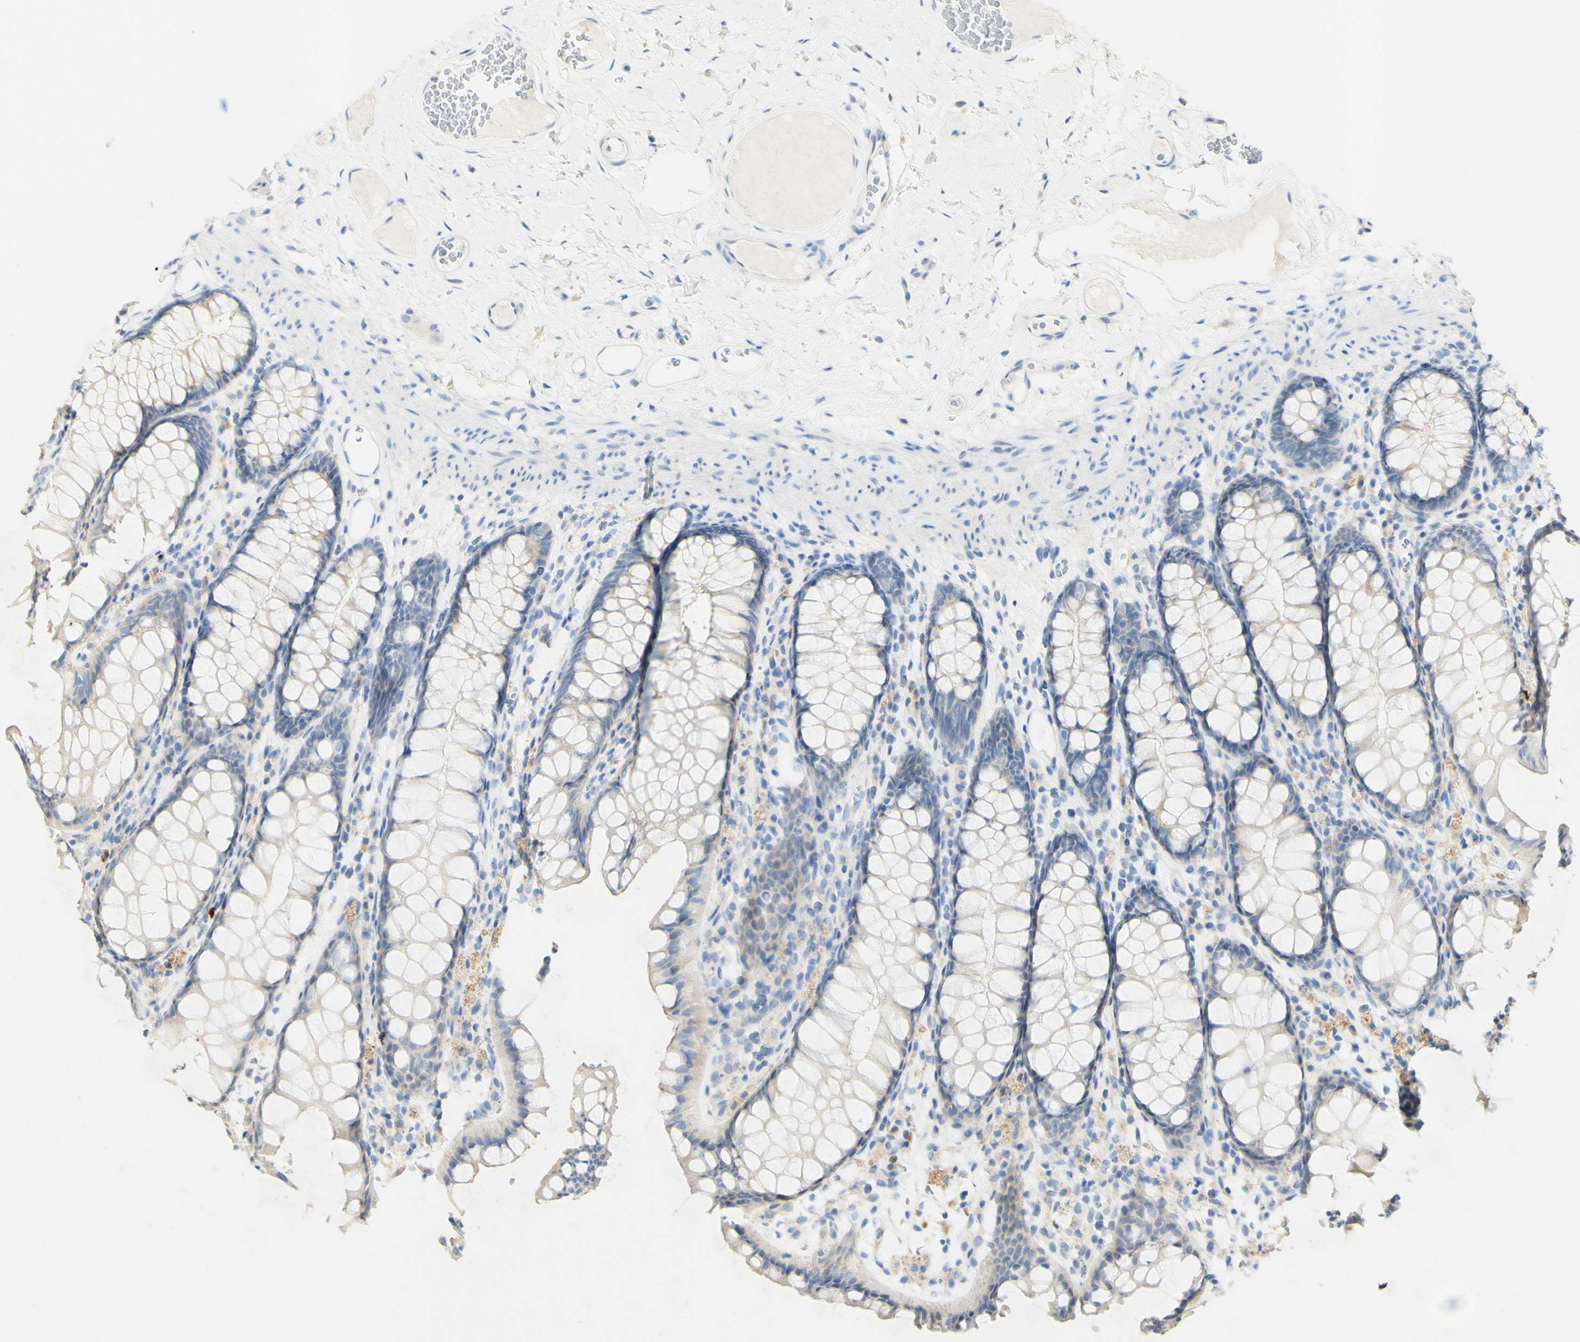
{"staining": {"intensity": "negative", "quantity": "none", "location": "none"}, "tissue": "colon", "cell_type": "Endothelial cells", "image_type": "normal", "snomed": [{"axis": "morphology", "description": "Normal tissue, NOS"}, {"axis": "topography", "description": "Colon"}], "caption": "Immunohistochemistry (IHC) of unremarkable human colon shows no expression in endothelial cells.", "gene": "FGF4", "patient": {"sex": "female", "age": 55}}